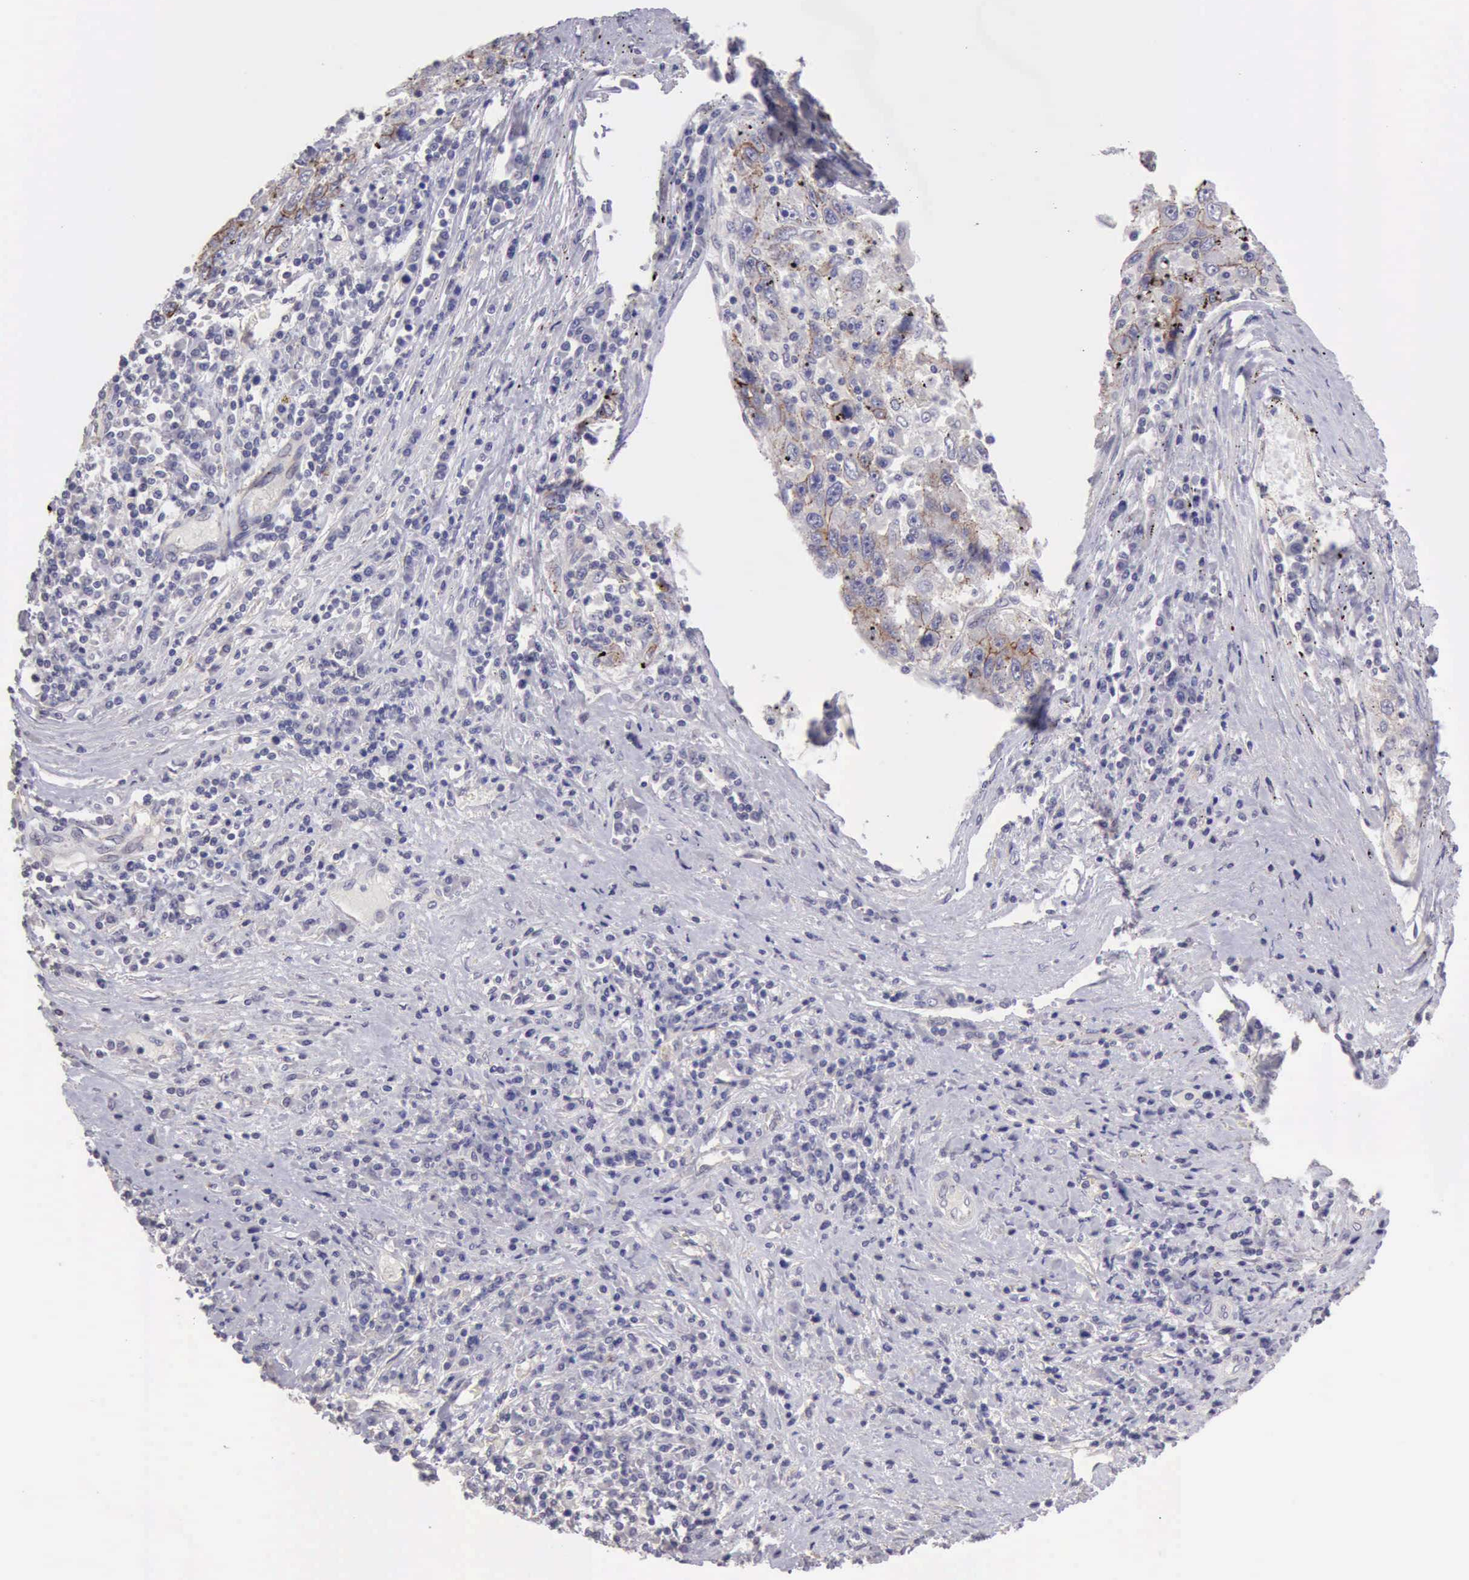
{"staining": {"intensity": "weak", "quantity": "25%-75%", "location": "cytoplasmic/membranous"}, "tissue": "liver cancer", "cell_type": "Tumor cells", "image_type": "cancer", "snomed": [{"axis": "morphology", "description": "Carcinoma, Hepatocellular, NOS"}, {"axis": "topography", "description": "Liver"}], "caption": "Protein analysis of liver cancer (hepatocellular carcinoma) tissue reveals weak cytoplasmic/membranous positivity in approximately 25%-75% of tumor cells.", "gene": "KCND1", "patient": {"sex": "male", "age": 49}}